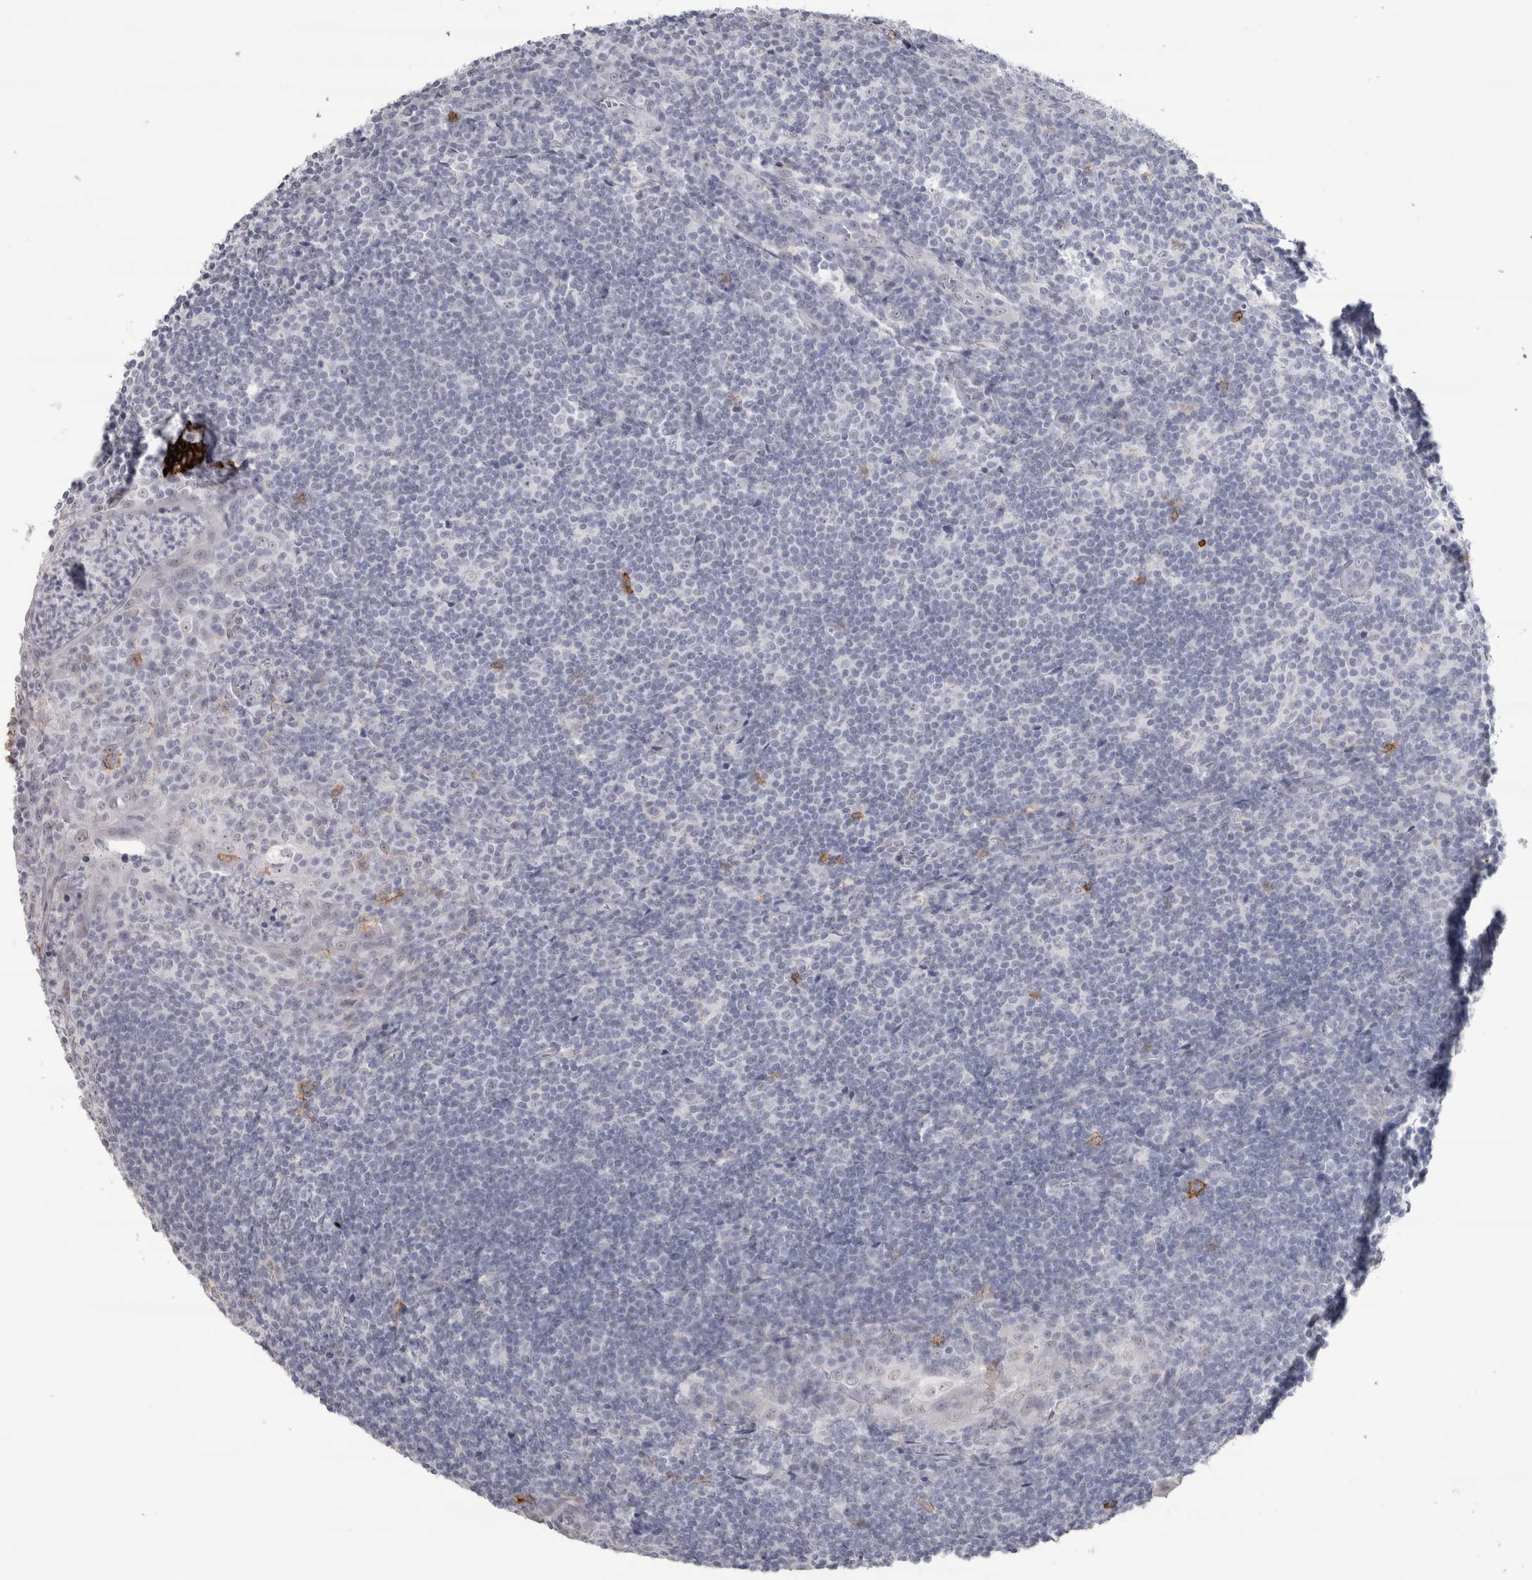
{"staining": {"intensity": "negative", "quantity": "none", "location": "none"}, "tissue": "tonsil", "cell_type": "Germinal center cells", "image_type": "normal", "snomed": [{"axis": "morphology", "description": "Normal tissue, NOS"}, {"axis": "topography", "description": "Tonsil"}], "caption": "Immunohistochemical staining of unremarkable tonsil displays no significant positivity in germinal center cells. (DAB immunohistochemistry (IHC), high magnification).", "gene": "CDH17", "patient": {"sex": "male", "age": 37}}